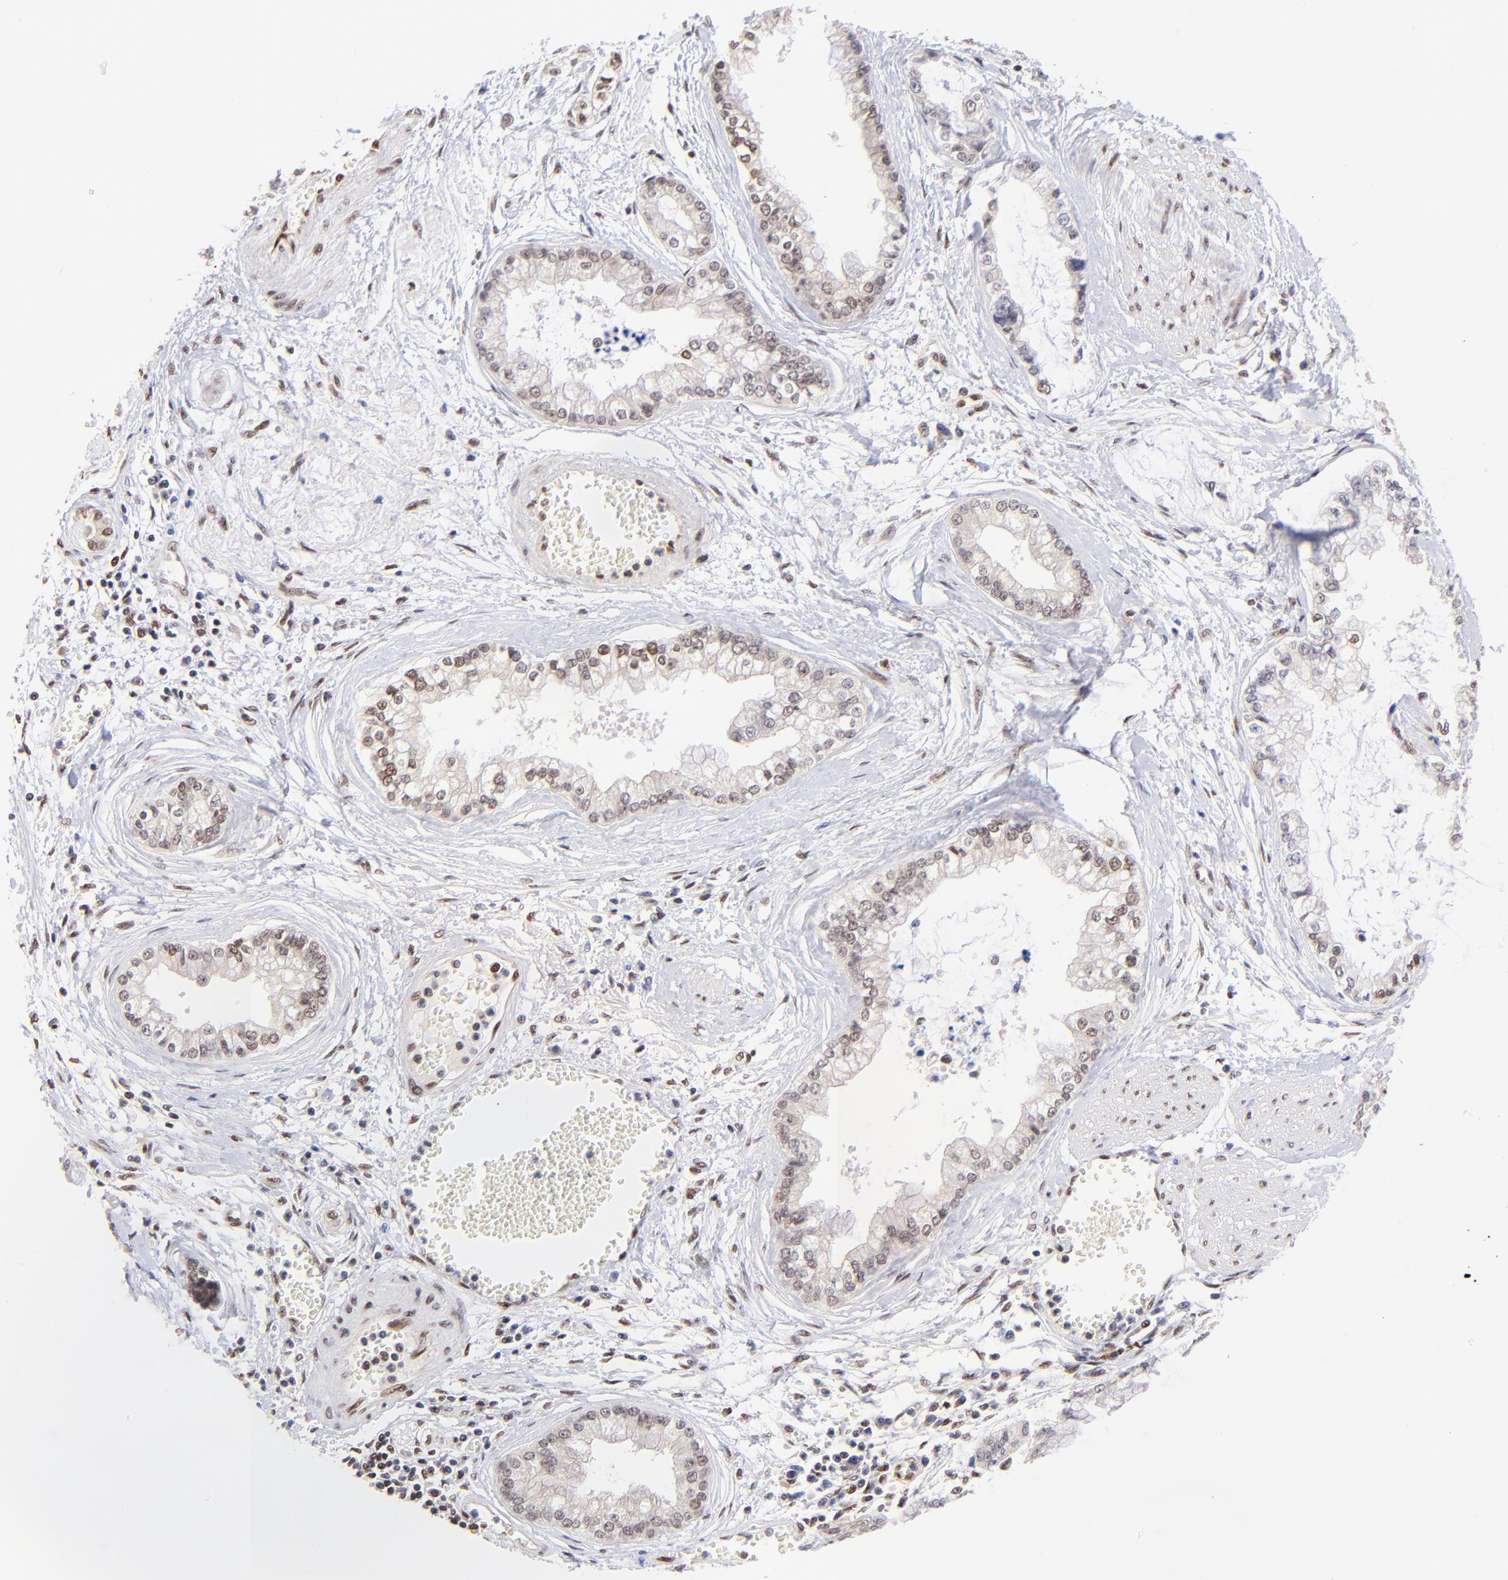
{"staining": {"intensity": "weak", "quantity": "25%-75%", "location": "nuclear"}, "tissue": "liver cancer", "cell_type": "Tumor cells", "image_type": "cancer", "snomed": [{"axis": "morphology", "description": "Cholangiocarcinoma"}, {"axis": "topography", "description": "Liver"}], "caption": "This micrograph shows IHC staining of liver cancer, with low weak nuclear expression in about 25%-75% of tumor cells.", "gene": "MIDEAS", "patient": {"sex": "female", "age": 79}}